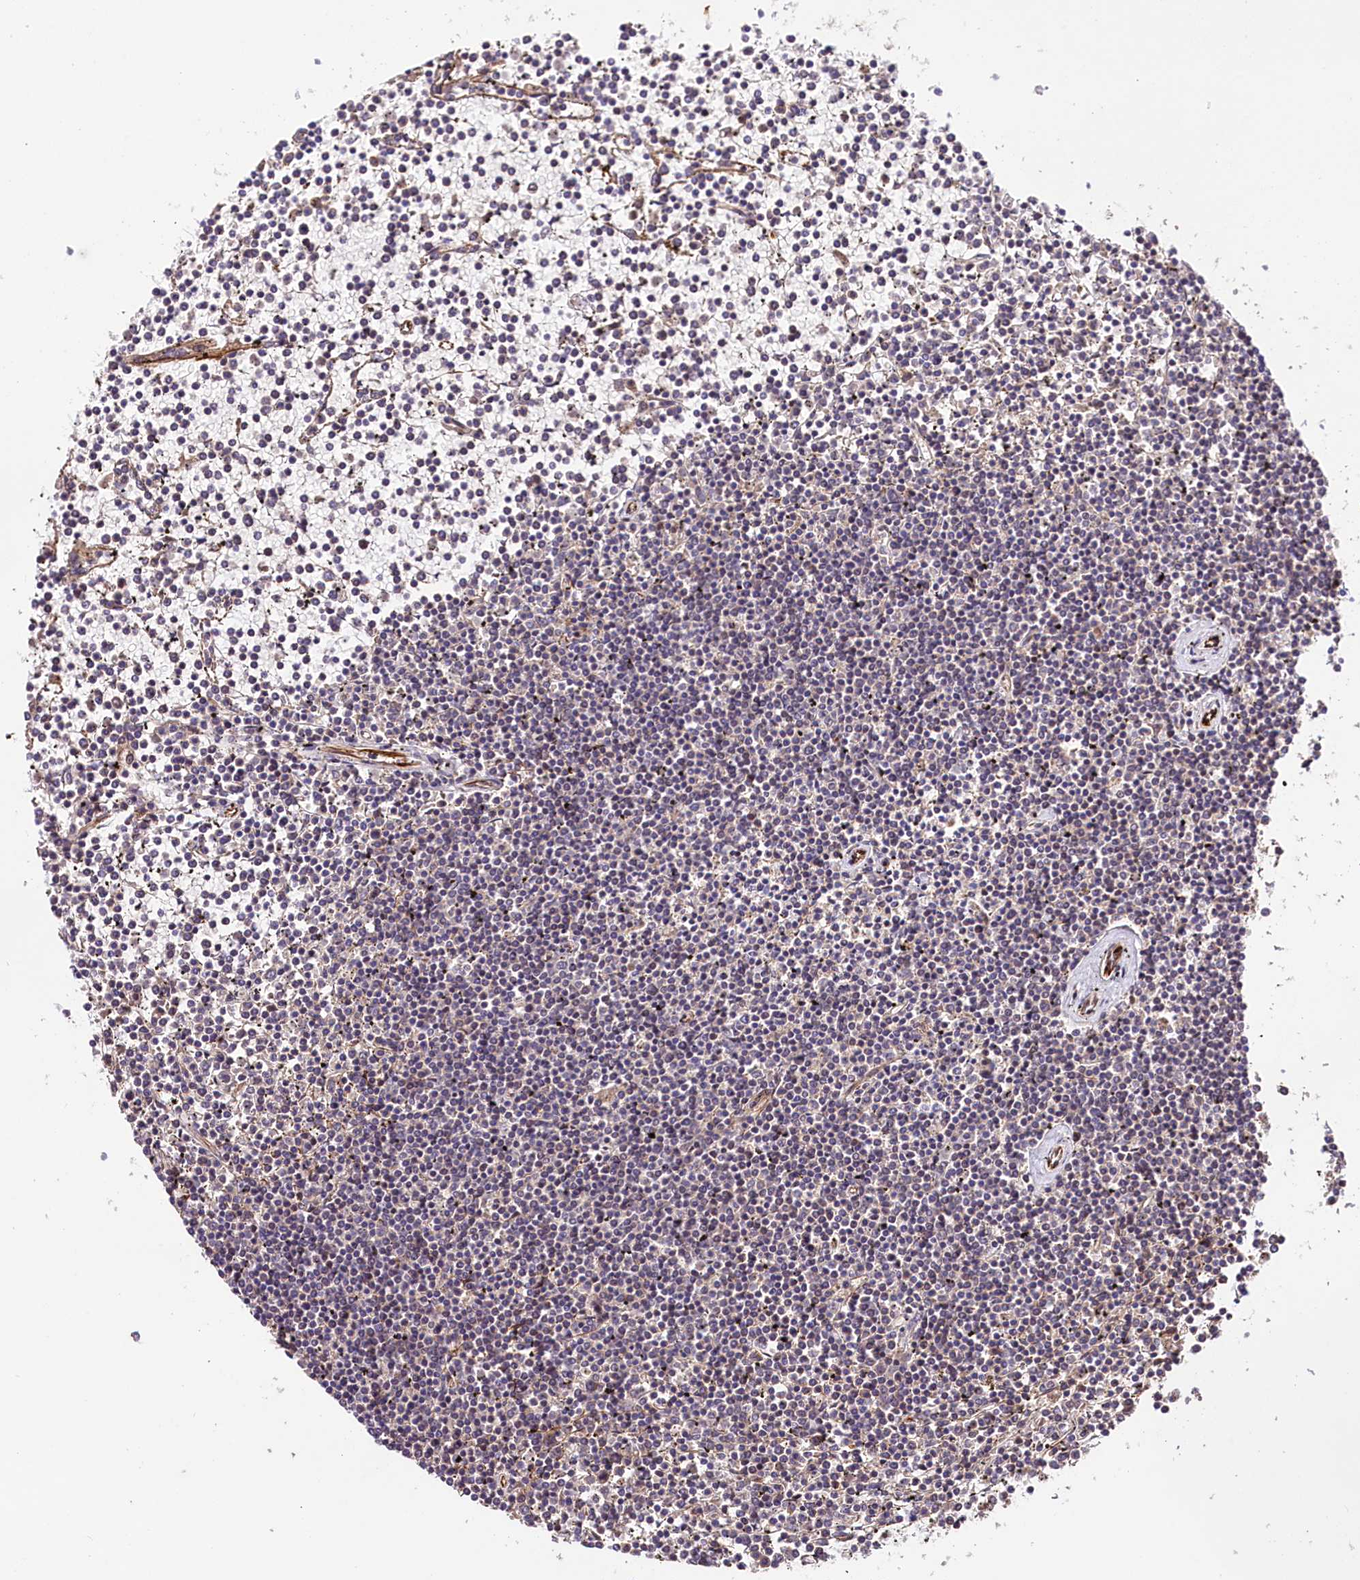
{"staining": {"intensity": "negative", "quantity": "none", "location": "none"}, "tissue": "lymphoma", "cell_type": "Tumor cells", "image_type": "cancer", "snomed": [{"axis": "morphology", "description": "Malignant lymphoma, non-Hodgkin's type, Low grade"}, {"axis": "topography", "description": "Spleen"}], "caption": "Protein analysis of lymphoma reveals no significant expression in tumor cells.", "gene": "TAFAZZIN", "patient": {"sex": "female", "age": 19}}